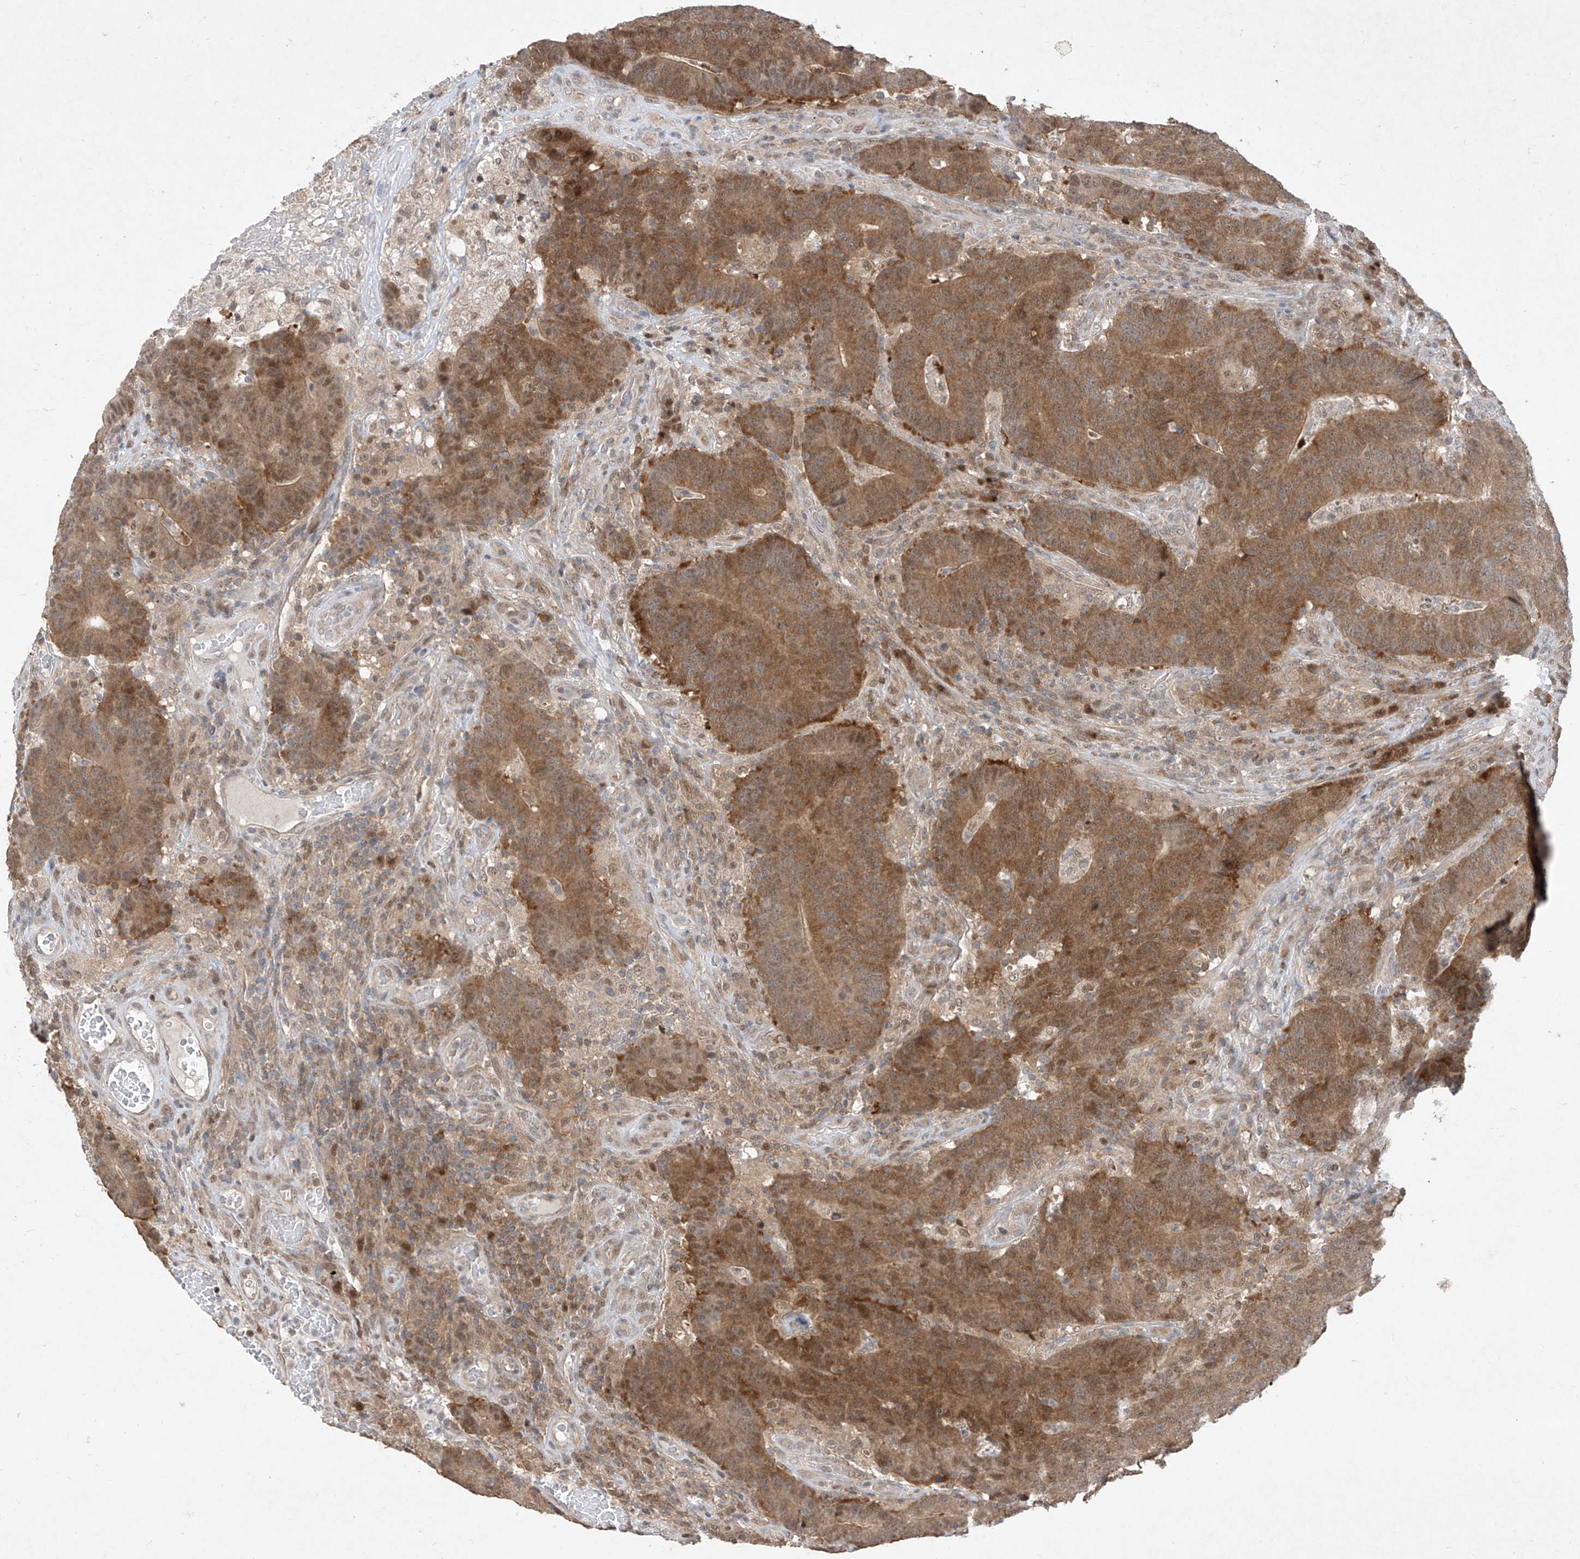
{"staining": {"intensity": "moderate", "quantity": ">75%", "location": "cytoplasmic/membranous,nuclear"}, "tissue": "colorectal cancer", "cell_type": "Tumor cells", "image_type": "cancer", "snomed": [{"axis": "morphology", "description": "Normal tissue, NOS"}, {"axis": "morphology", "description": "Adenocarcinoma, NOS"}, {"axis": "topography", "description": "Colon"}], "caption": "Moderate cytoplasmic/membranous and nuclear protein positivity is present in about >75% of tumor cells in adenocarcinoma (colorectal). The protein is shown in brown color, while the nuclei are stained blue.", "gene": "ZNF358", "patient": {"sex": "female", "age": 75}}